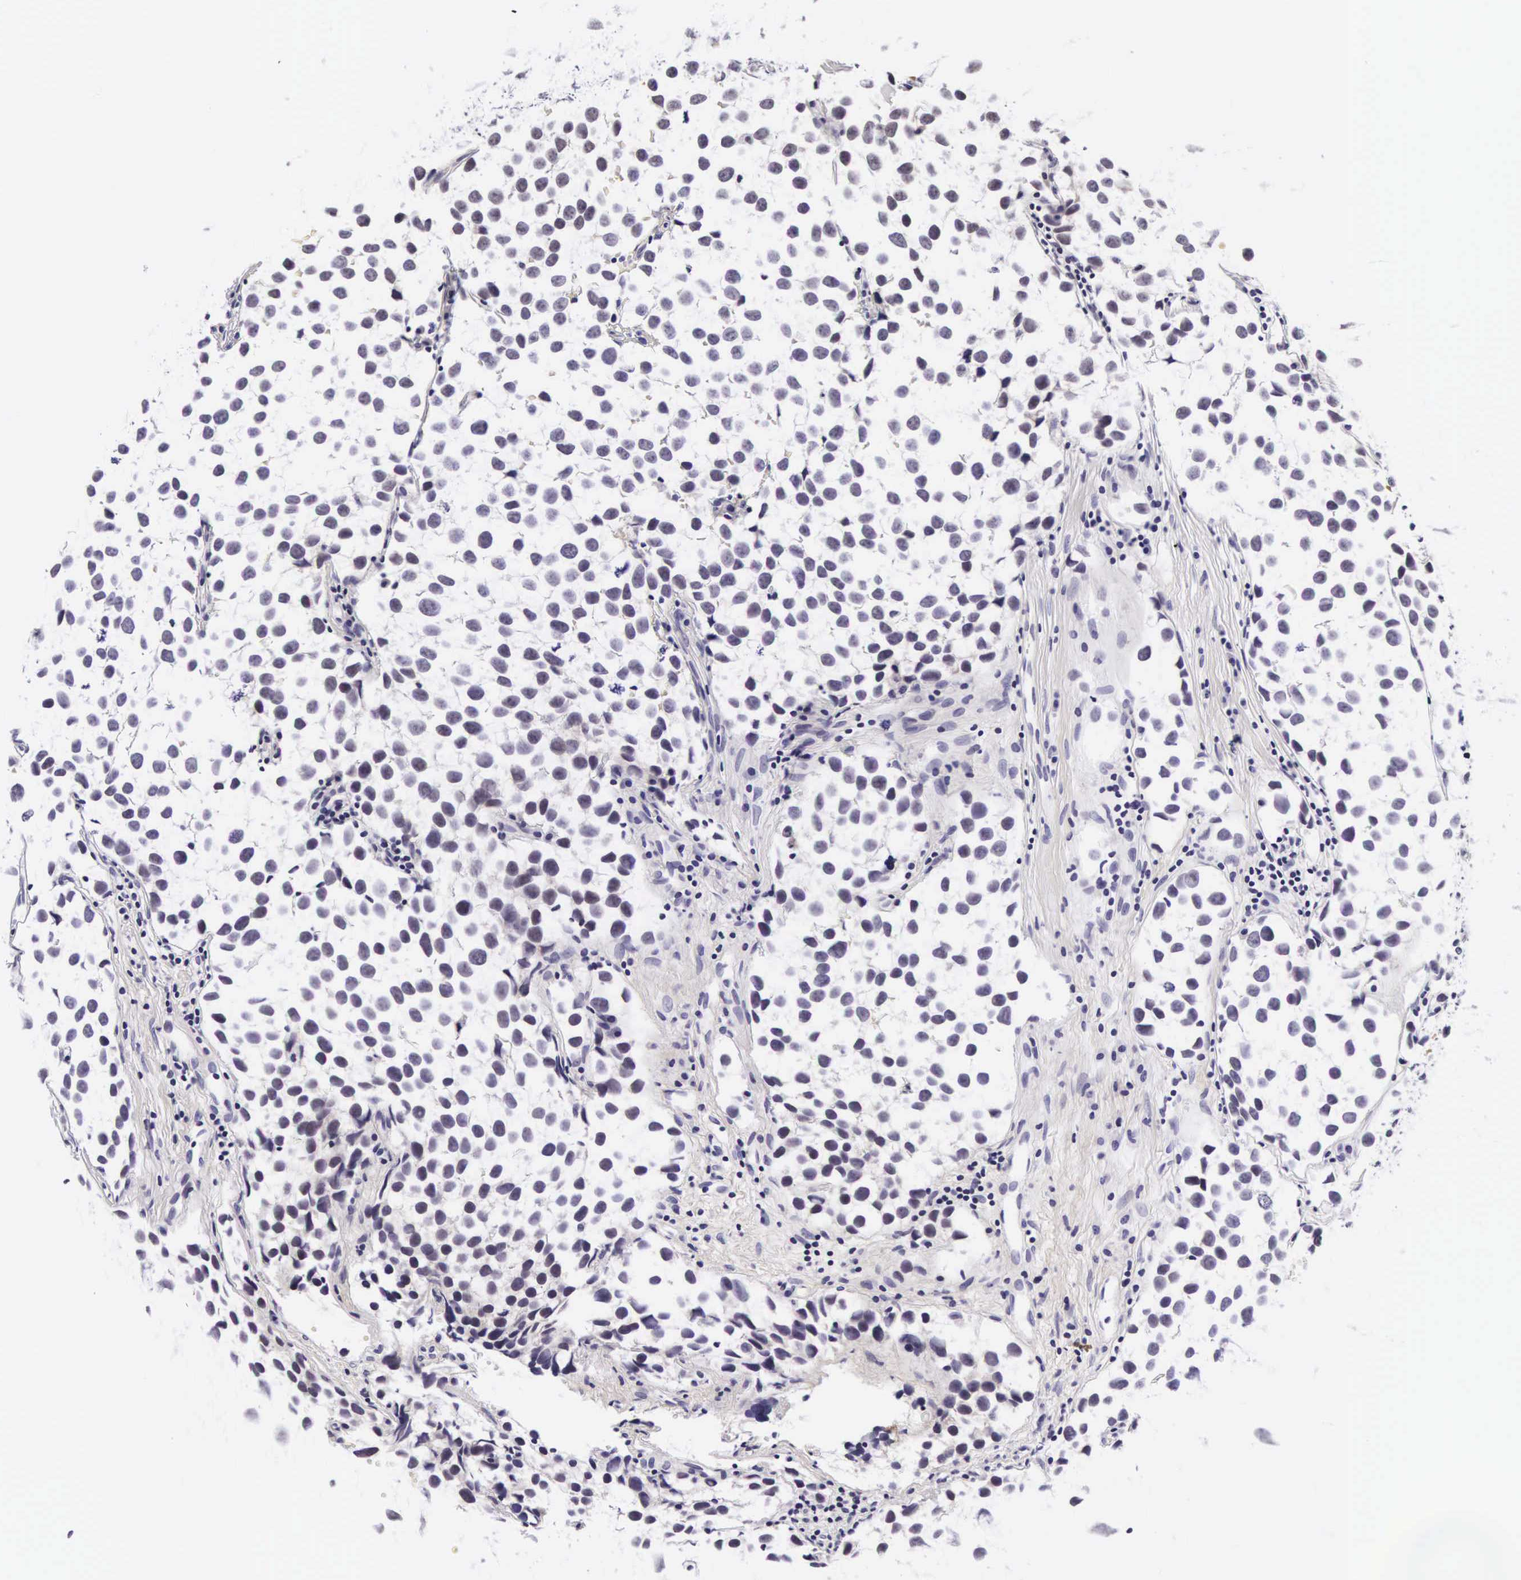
{"staining": {"intensity": "negative", "quantity": "none", "location": "none"}, "tissue": "testis cancer", "cell_type": "Tumor cells", "image_type": "cancer", "snomed": [{"axis": "morphology", "description": "Seminoma, NOS"}, {"axis": "topography", "description": "Testis"}], "caption": "This image is of testis seminoma stained with immunohistochemistry to label a protein in brown with the nuclei are counter-stained blue. There is no staining in tumor cells.", "gene": "PHETA2", "patient": {"sex": "male", "age": 39}}